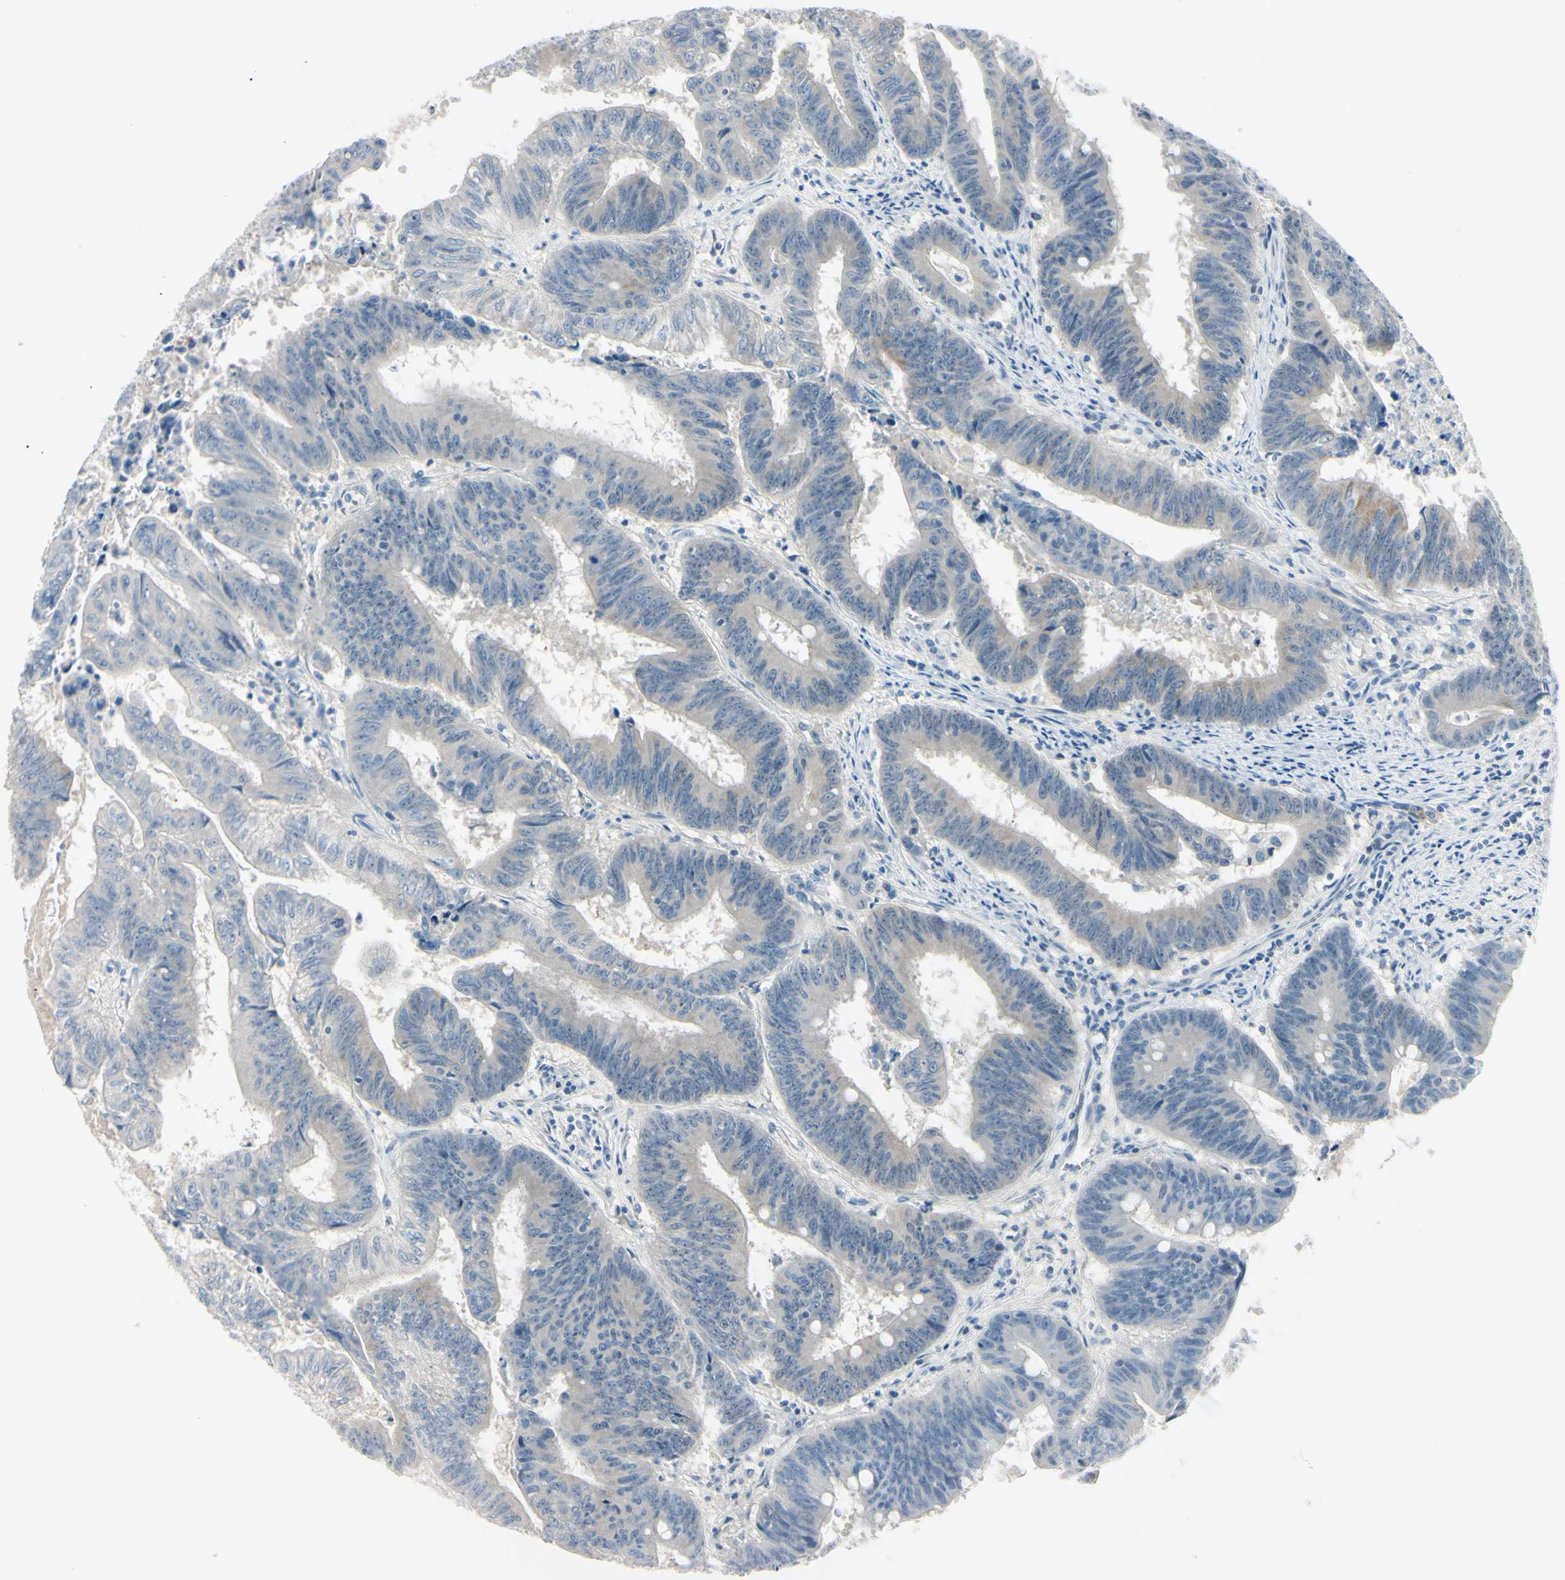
{"staining": {"intensity": "weak", "quantity": "<25%", "location": "cytoplasmic/membranous"}, "tissue": "colorectal cancer", "cell_type": "Tumor cells", "image_type": "cancer", "snomed": [{"axis": "morphology", "description": "Adenocarcinoma, NOS"}, {"axis": "topography", "description": "Colon"}], "caption": "Tumor cells show no significant protein expression in colorectal cancer.", "gene": "ASB9", "patient": {"sex": "male", "age": 45}}